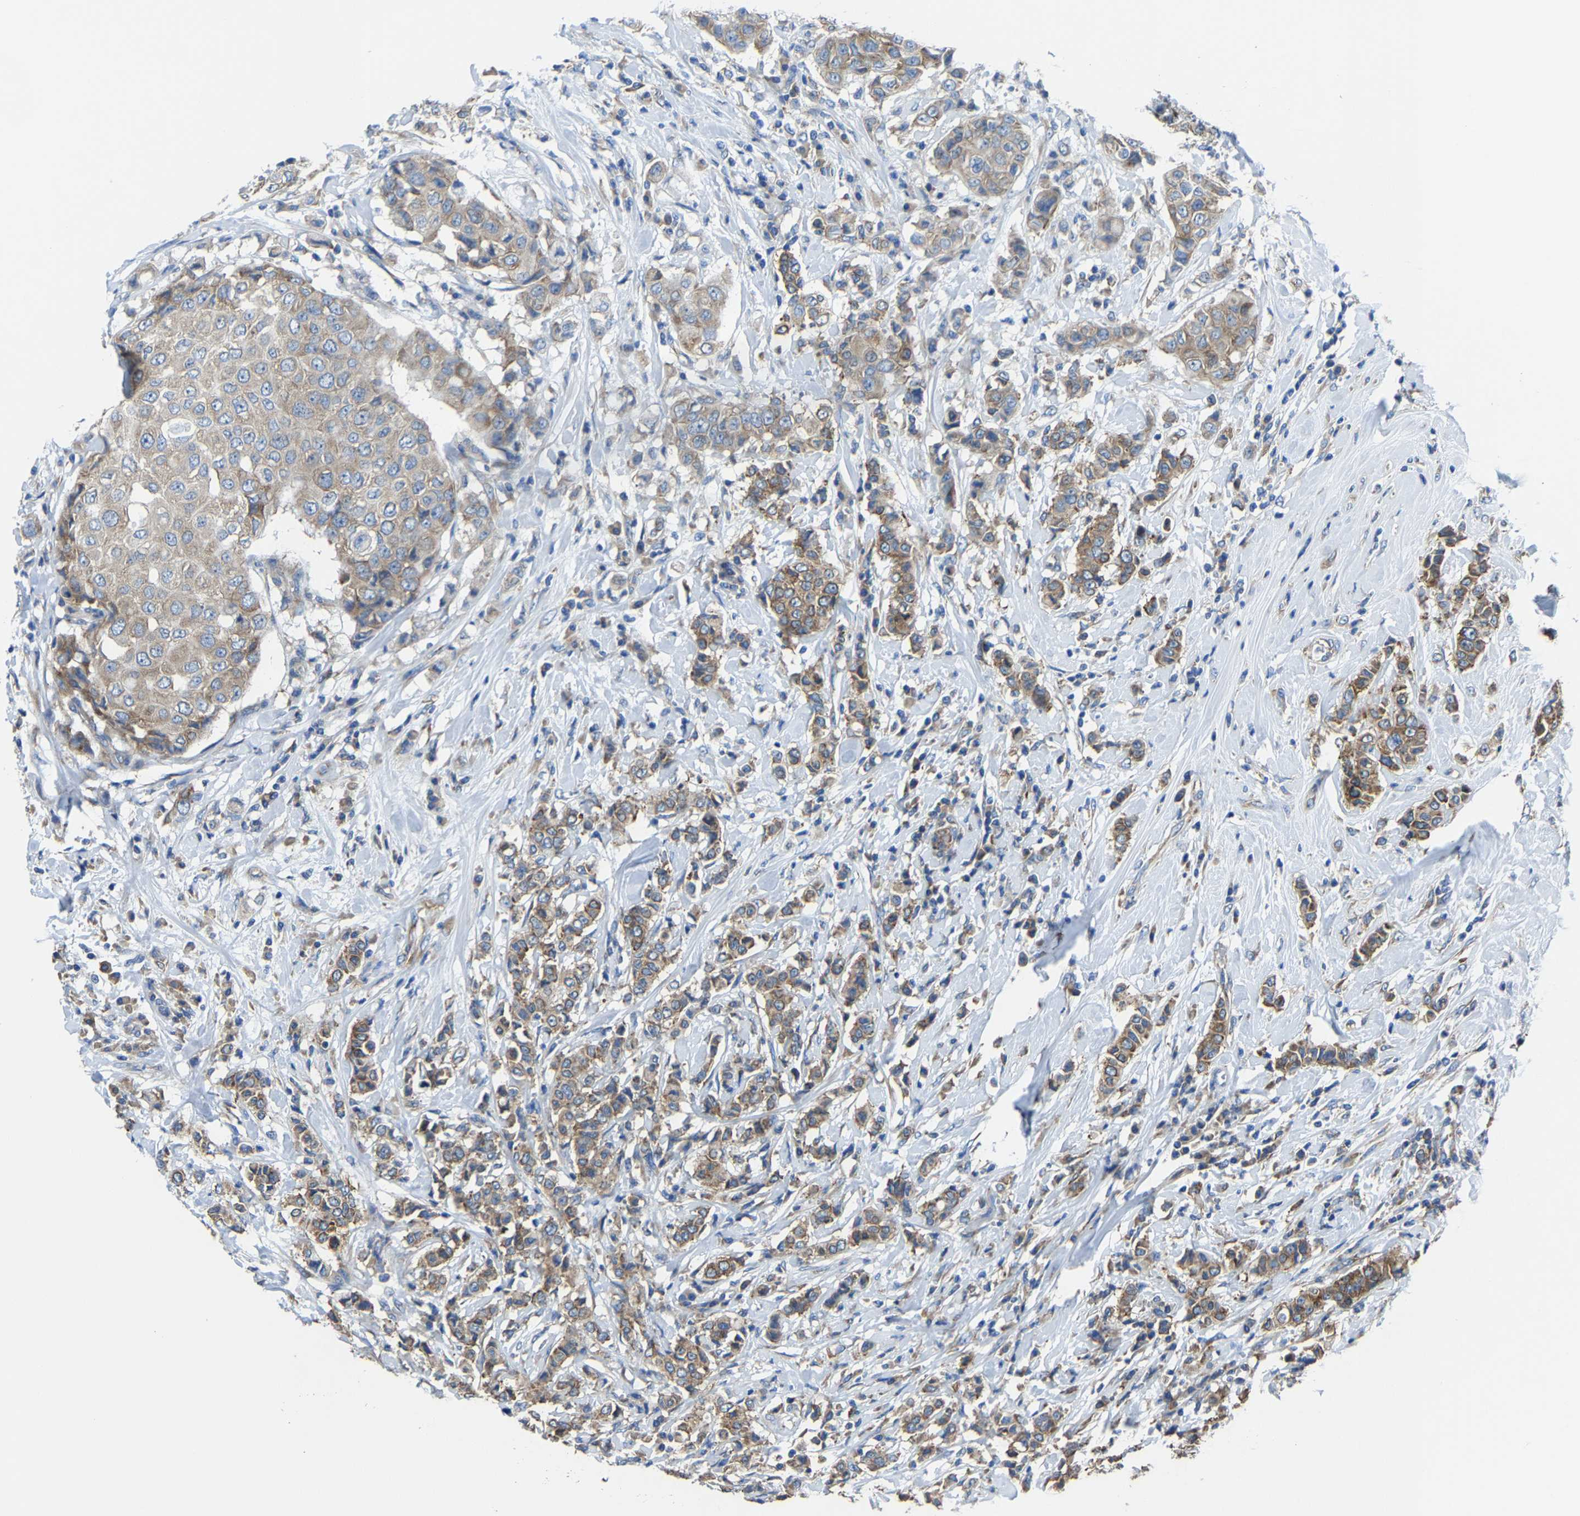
{"staining": {"intensity": "moderate", "quantity": ">75%", "location": "cytoplasmic/membranous"}, "tissue": "breast cancer", "cell_type": "Tumor cells", "image_type": "cancer", "snomed": [{"axis": "morphology", "description": "Duct carcinoma"}, {"axis": "topography", "description": "Breast"}], "caption": "IHC of human infiltrating ductal carcinoma (breast) reveals medium levels of moderate cytoplasmic/membranous expression in about >75% of tumor cells.", "gene": "G3BP2", "patient": {"sex": "female", "age": 27}}